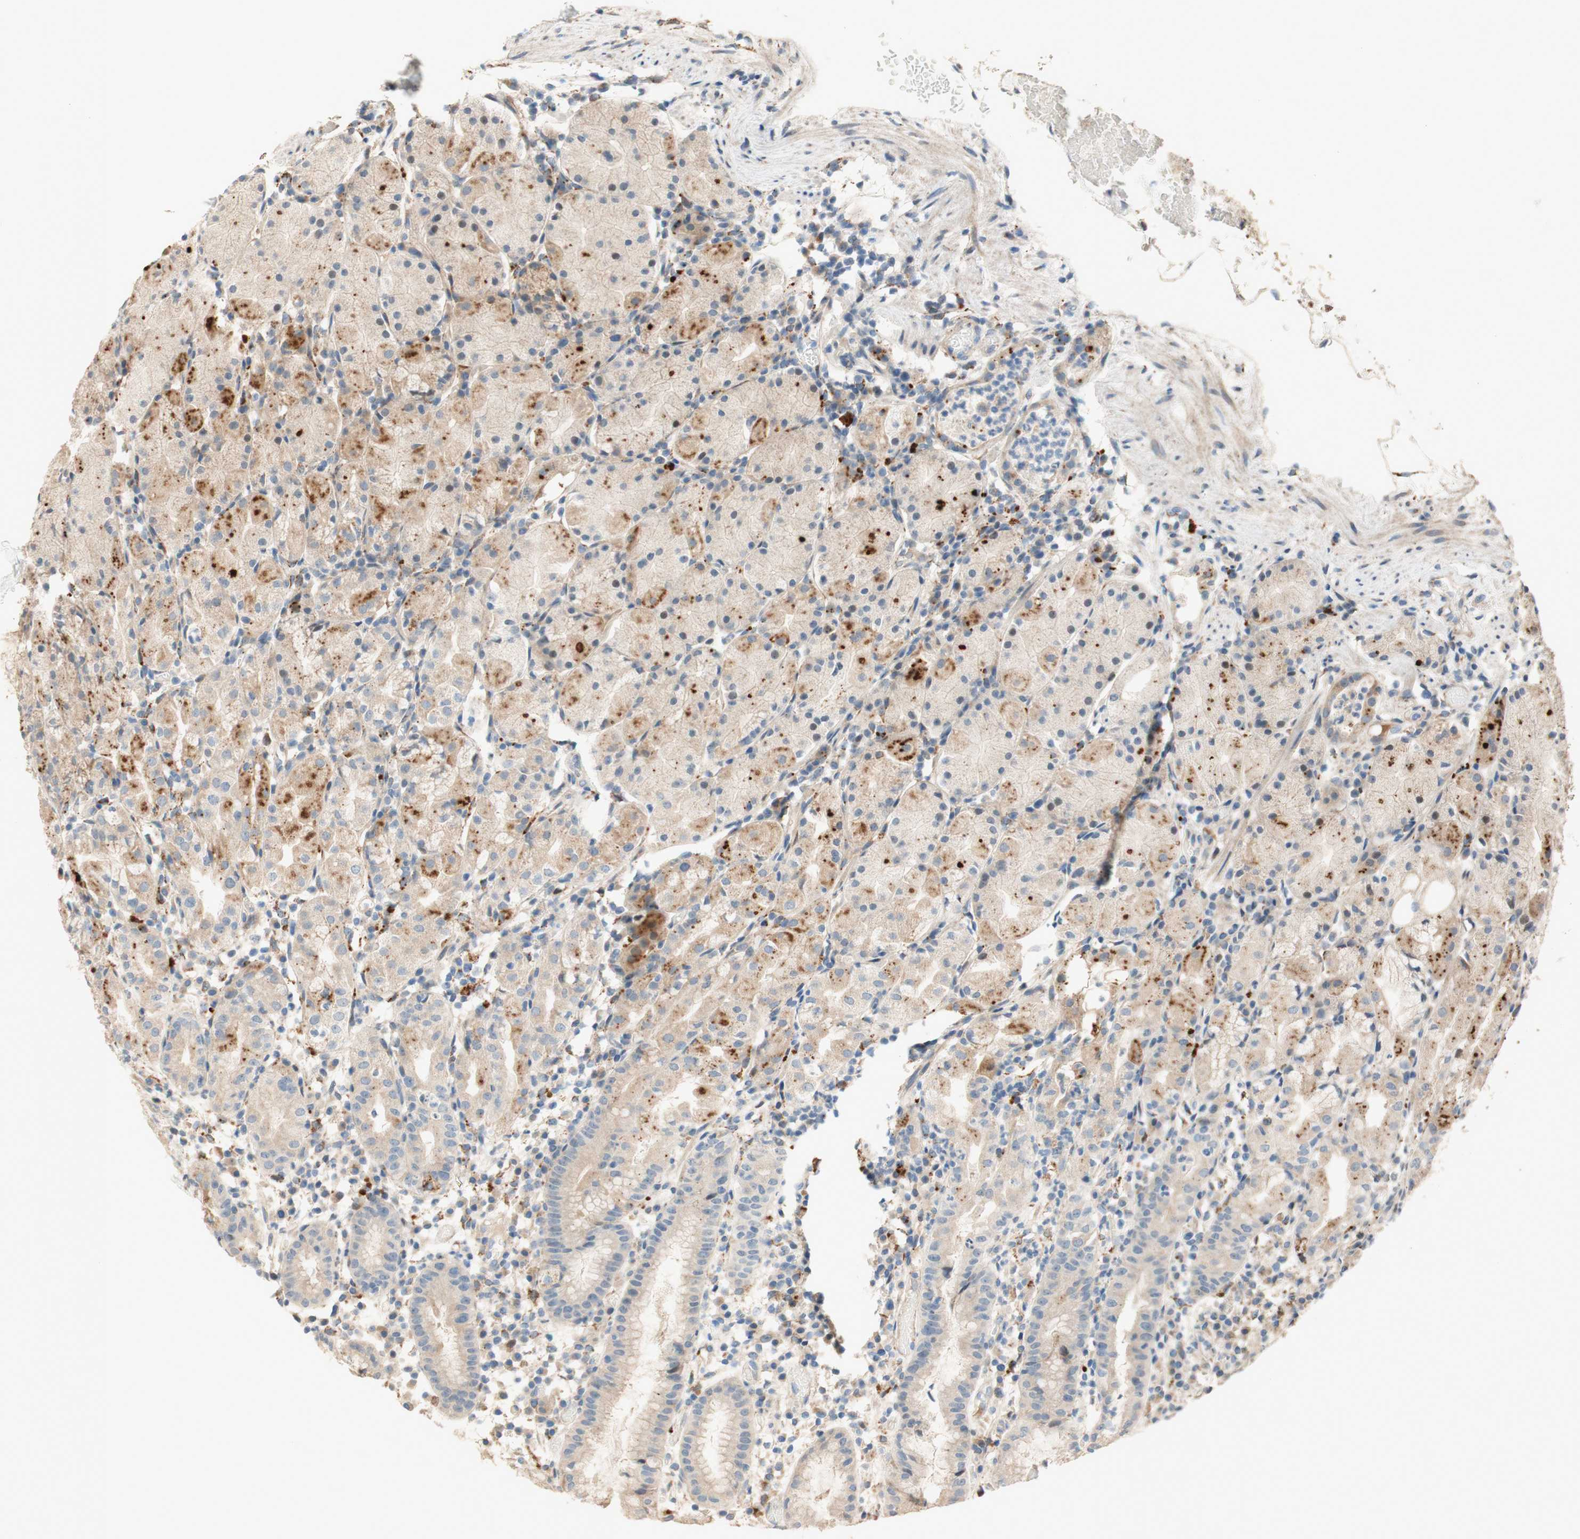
{"staining": {"intensity": "weak", "quantity": ">75%", "location": "cytoplasmic/membranous"}, "tissue": "stomach", "cell_type": "Glandular cells", "image_type": "normal", "snomed": [{"axis": "morphology", "description": "Normal tissue, NOS"}, {"axis": "topography", "description": "Stomach"}, {"axis": "topography", "description": "Stomach, lower"}], "caption": "Protein staining of unremarkable stomach shows weak cytoplasmic/membranous expression in about >75% of glandular cells. (Brightfield microscopy of DAB IHC at high magnification).", "gene": "PTPN21", "patient": {"sex": "female", "age": 75}}